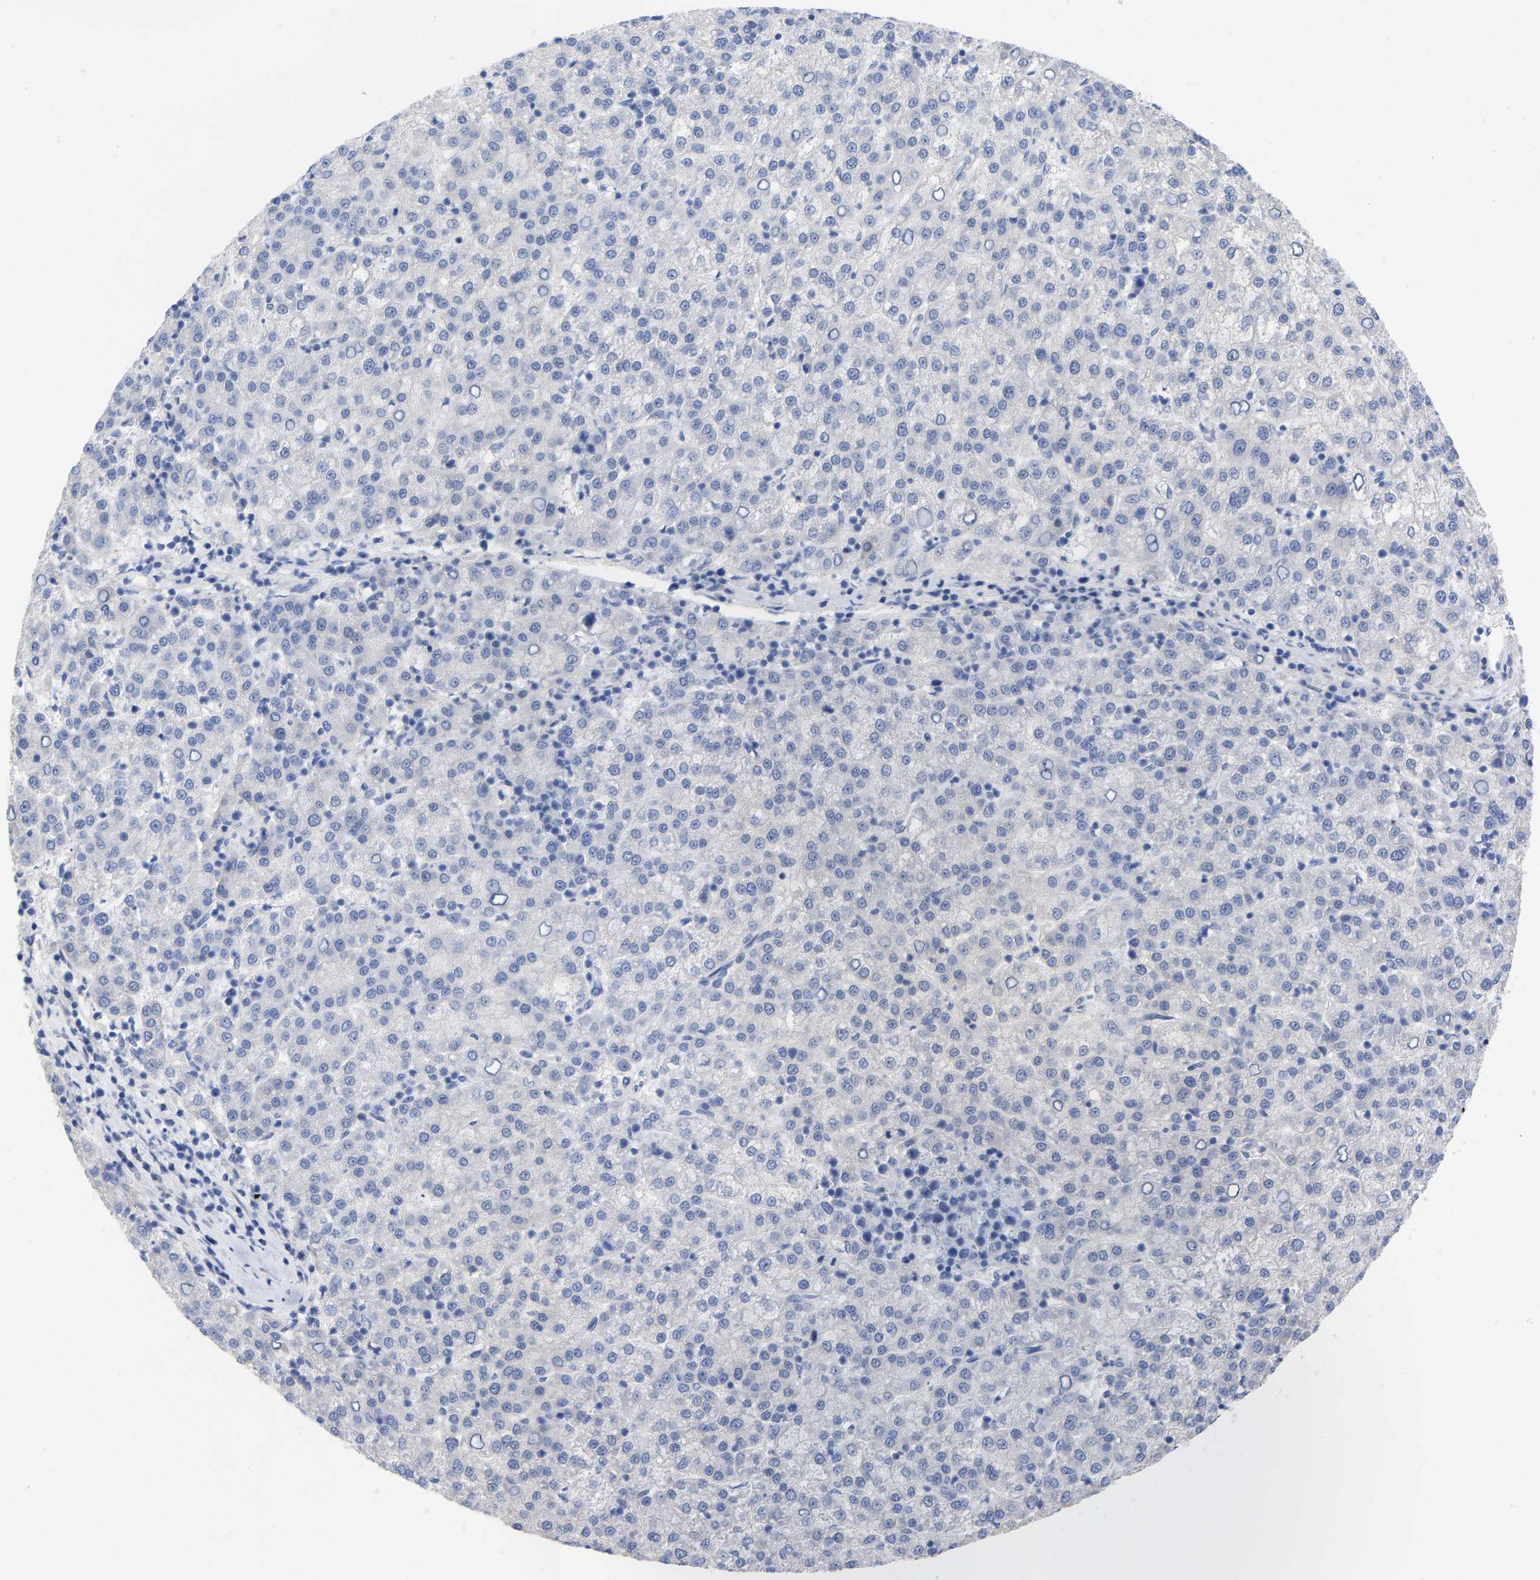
{"staining": {"intensity": "negative", "quantity": "none", "location": "none"}, "tissue": "liver cancer", "cell_type": "Tumor cells", "image_type": "cancer", "snomed": [{"axis": "morphology", "description": "Carcinoma, Hepatocellular, NOS"}, {"axis": "topography", "description": "Liver"}], "caption": "Tumor cells are negative for brown protein staining in liver hepatocellular carcinoma.", "gene": "HAPLN1", "patient": {"sex": "female", "age": 58}}